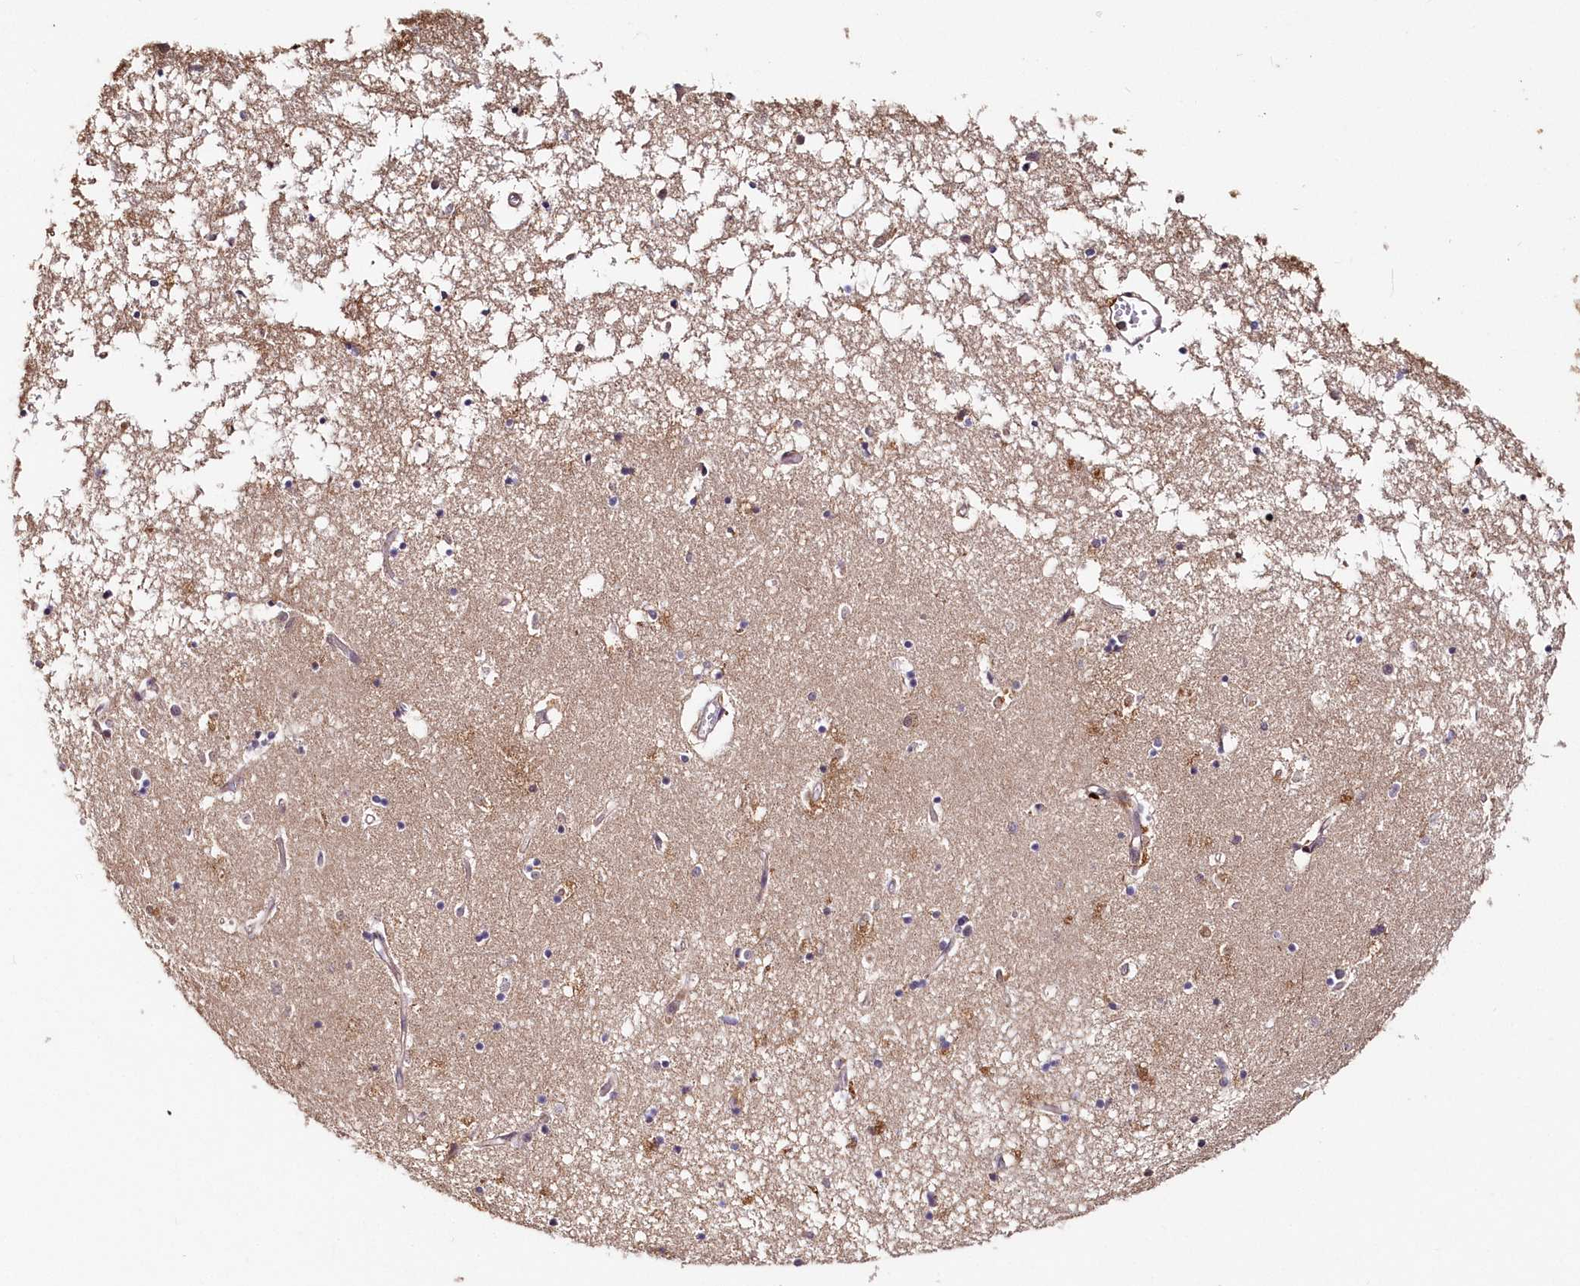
{"staining": {"intensity": "moderate", "quantity": "<25%", "location": "cytoplasmic/membranous"}, "tissue": "hippocampus", "cell_type": "Glial cells", "image_type": "normal", "snomed": [{"axis": "morphology", "description": "Normal tissue, NOS"}, {"axis": "topography", "description": "Hippocampus"}], "caption": "Normal hippocampus shows moderate cytoplasmic/membranous staining in about <25% of glial cells, visualized by immunohistochemistry.", "gene": "SNED1", "patient": {"sex": "male", "age": 70}}